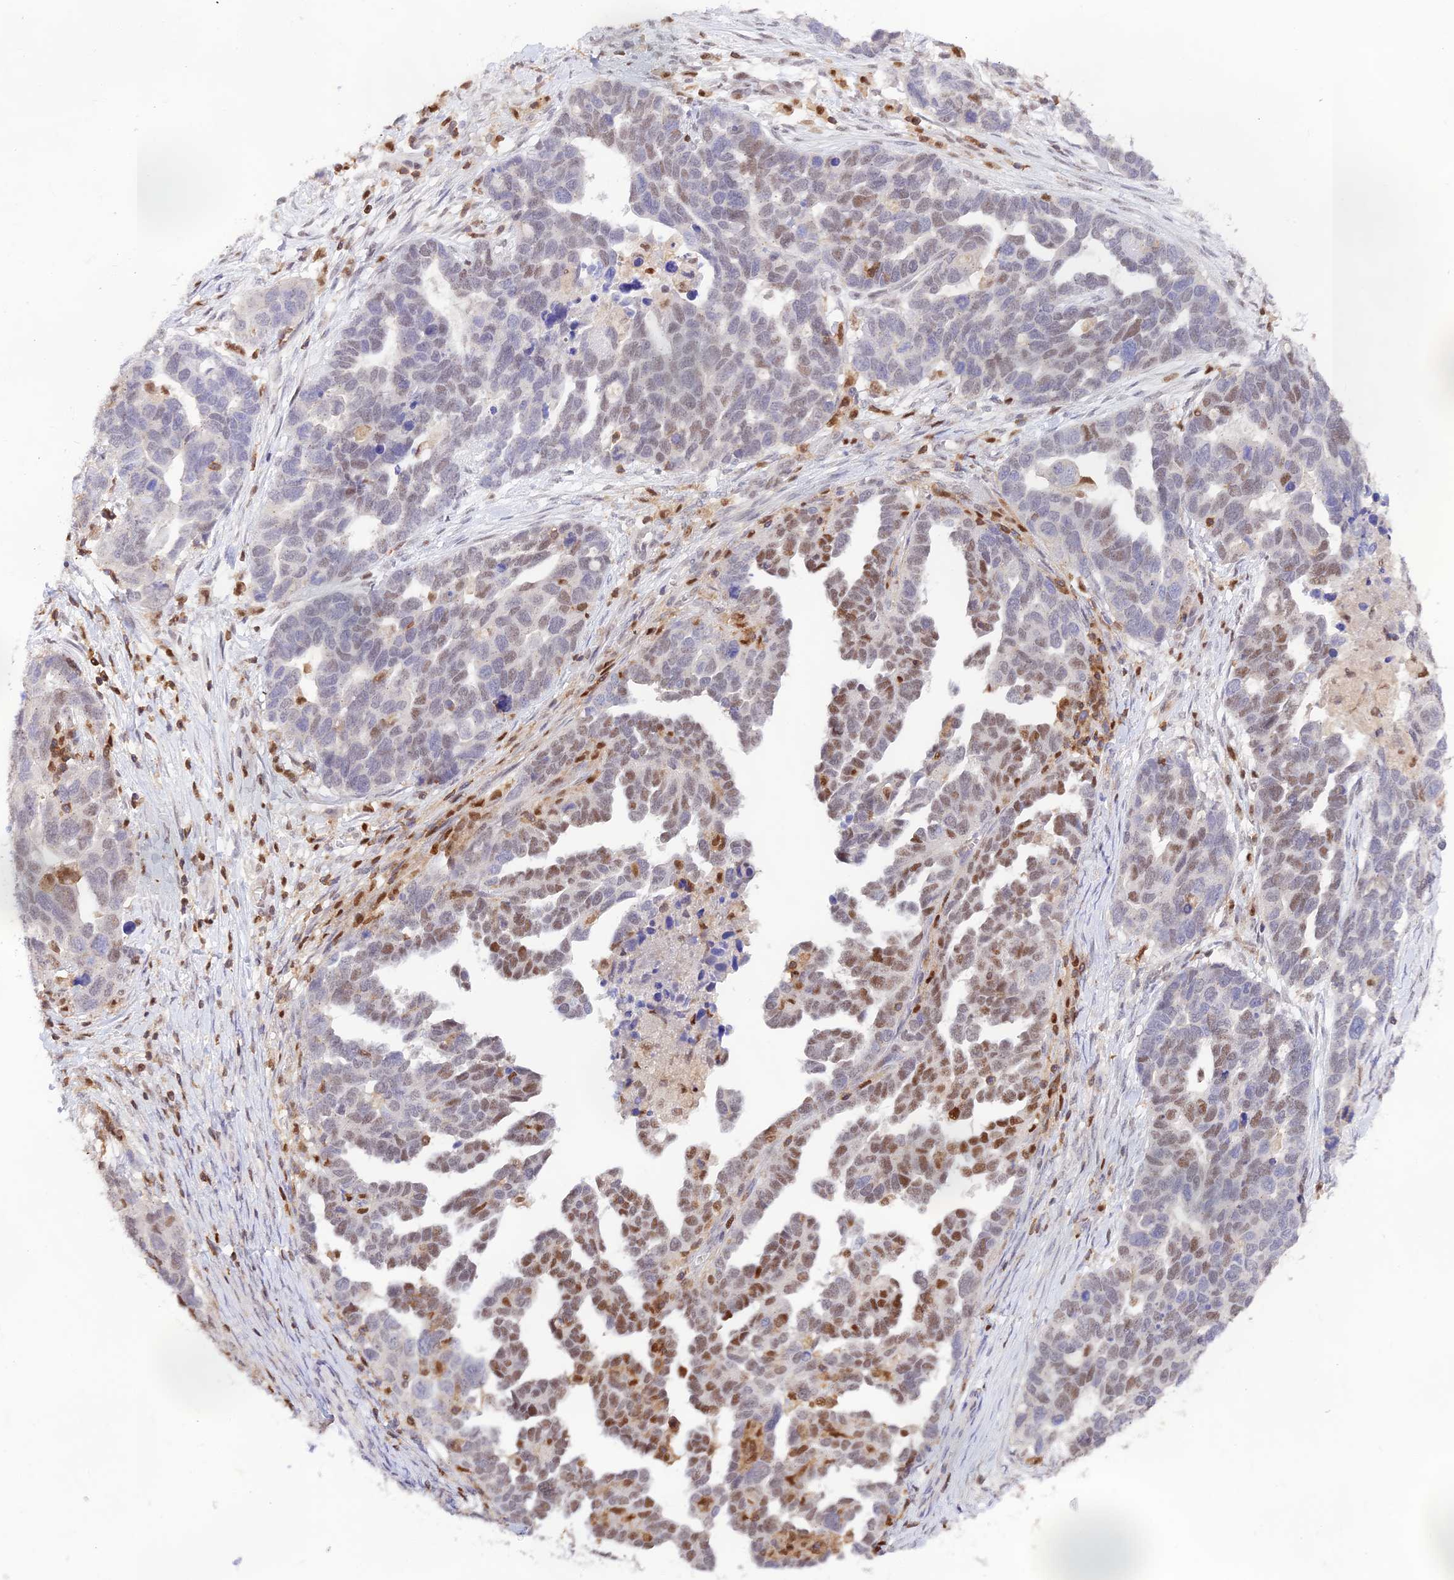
{"staining": {"intensity": "moderate", "quantity": "25%-75%", "location": "nuclear"}, "tissue": "ovarian cancer", "cell_type": "Tumor cells", "image_type": "cancer", "snomed": [{"axis": "morphology", "description": "Cystadenocarcinoma, serous, NOS"}, {"axis": "topography", "description": "Ovary"}], "caption": "Moderate nuclear staining for a protein is present in approximately 25%-75% of tumor cells of ovarian cancer (serous cystadenocarcinoma) using immunohistochemistry.", "gene": "DENND1C", "patient": {"sex": "female", "age": 54}}